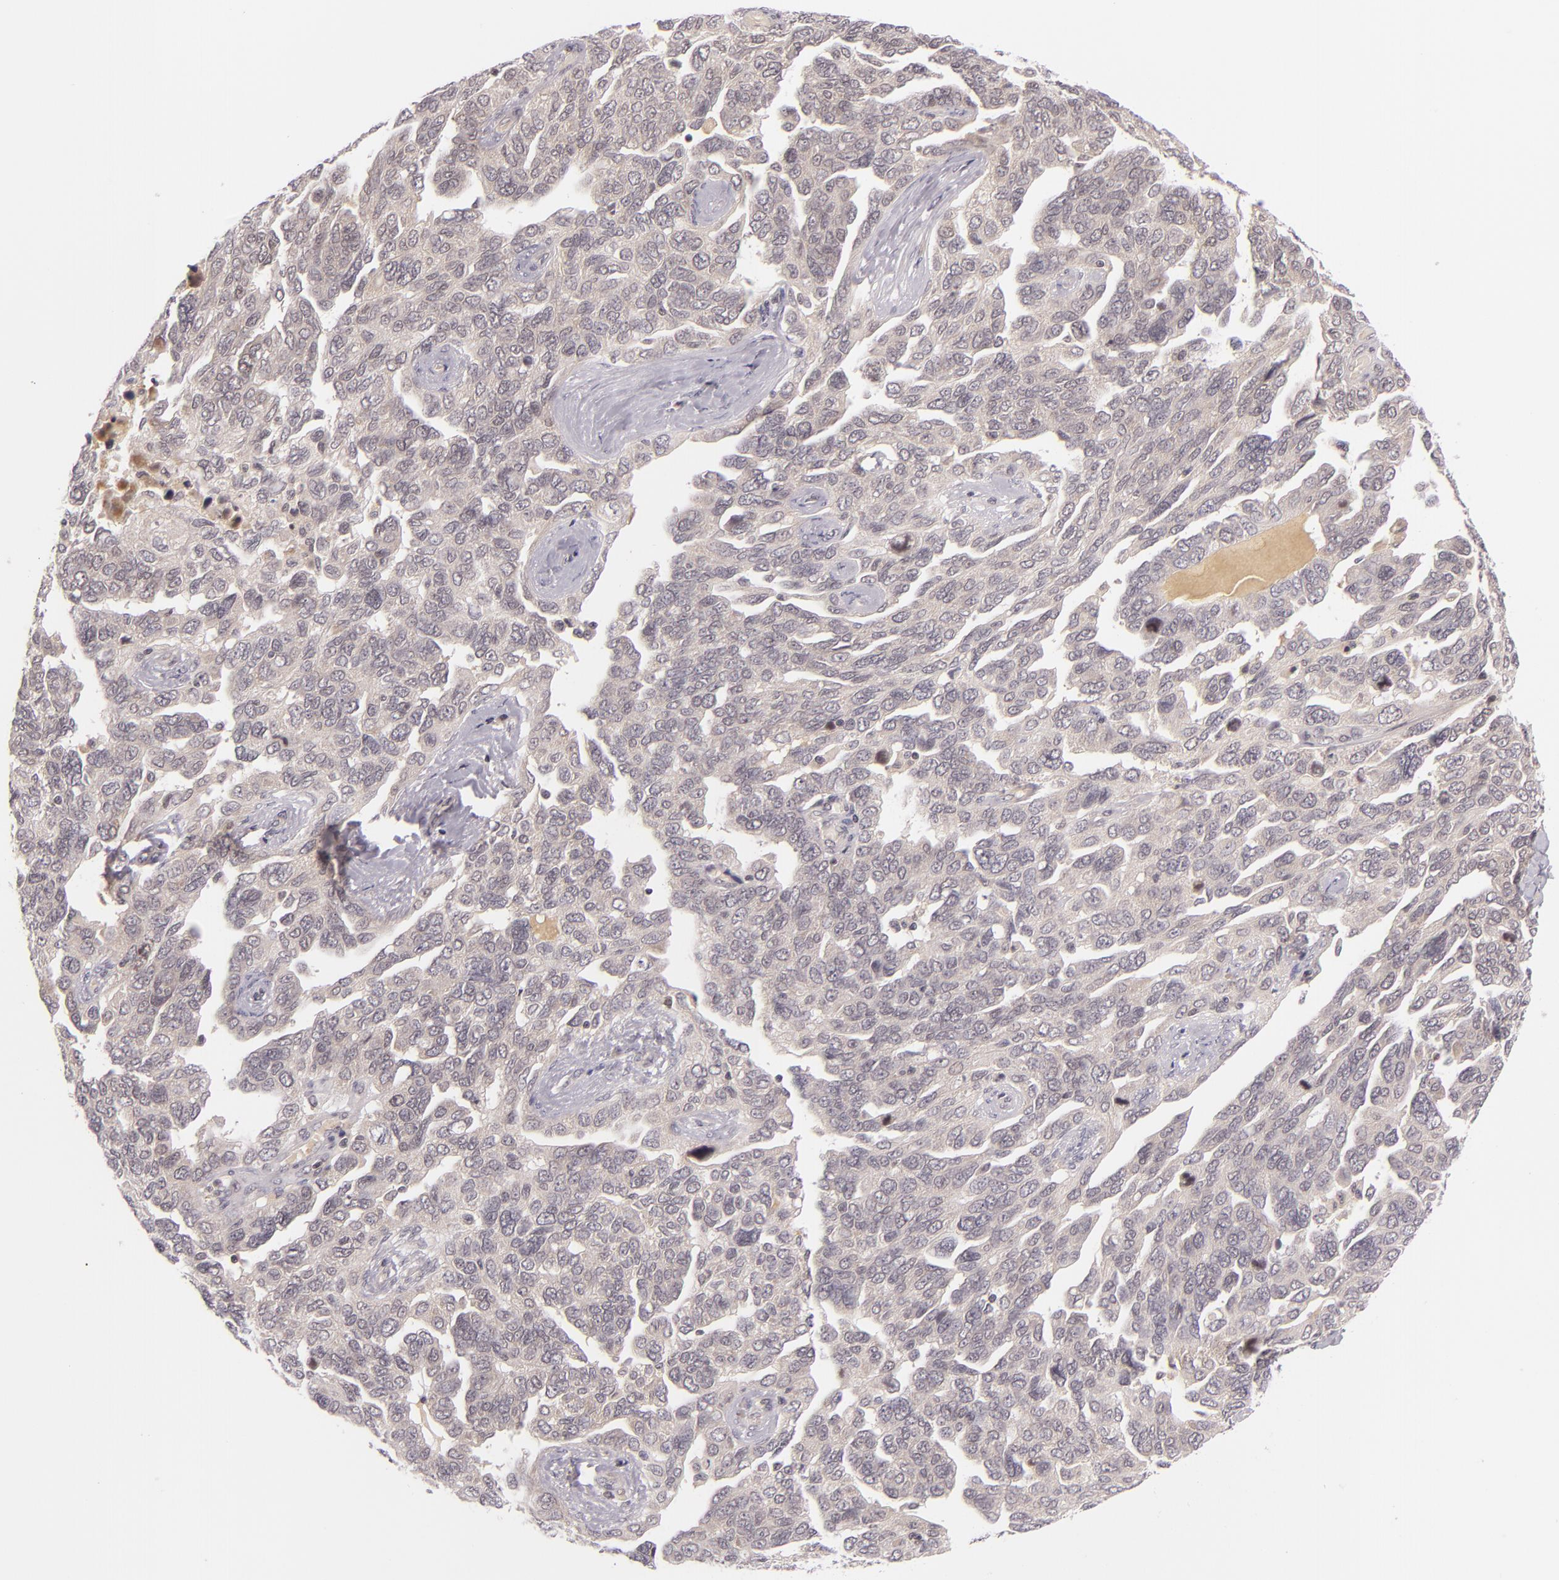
{"staining": {"intensity": "negative", "quantity": "none", "location": "none"}, "tissue": "ovarian cancer", "cell_type": "Tumor cells", "image_type": "cancer", "snomed": [{"axis": "morphology", "description": "Cystadenocarcinoma, serous, NOS"}, {"axis": "topography", "description": "Ovary"}], "caption": "This is a image of immunohistochemistry staining of serous cystadenocarcinoma (ovarian), which shows no expression in tumor cells.", "gene": "CASP8", "patient": {"sex": "female", "age": 64}}